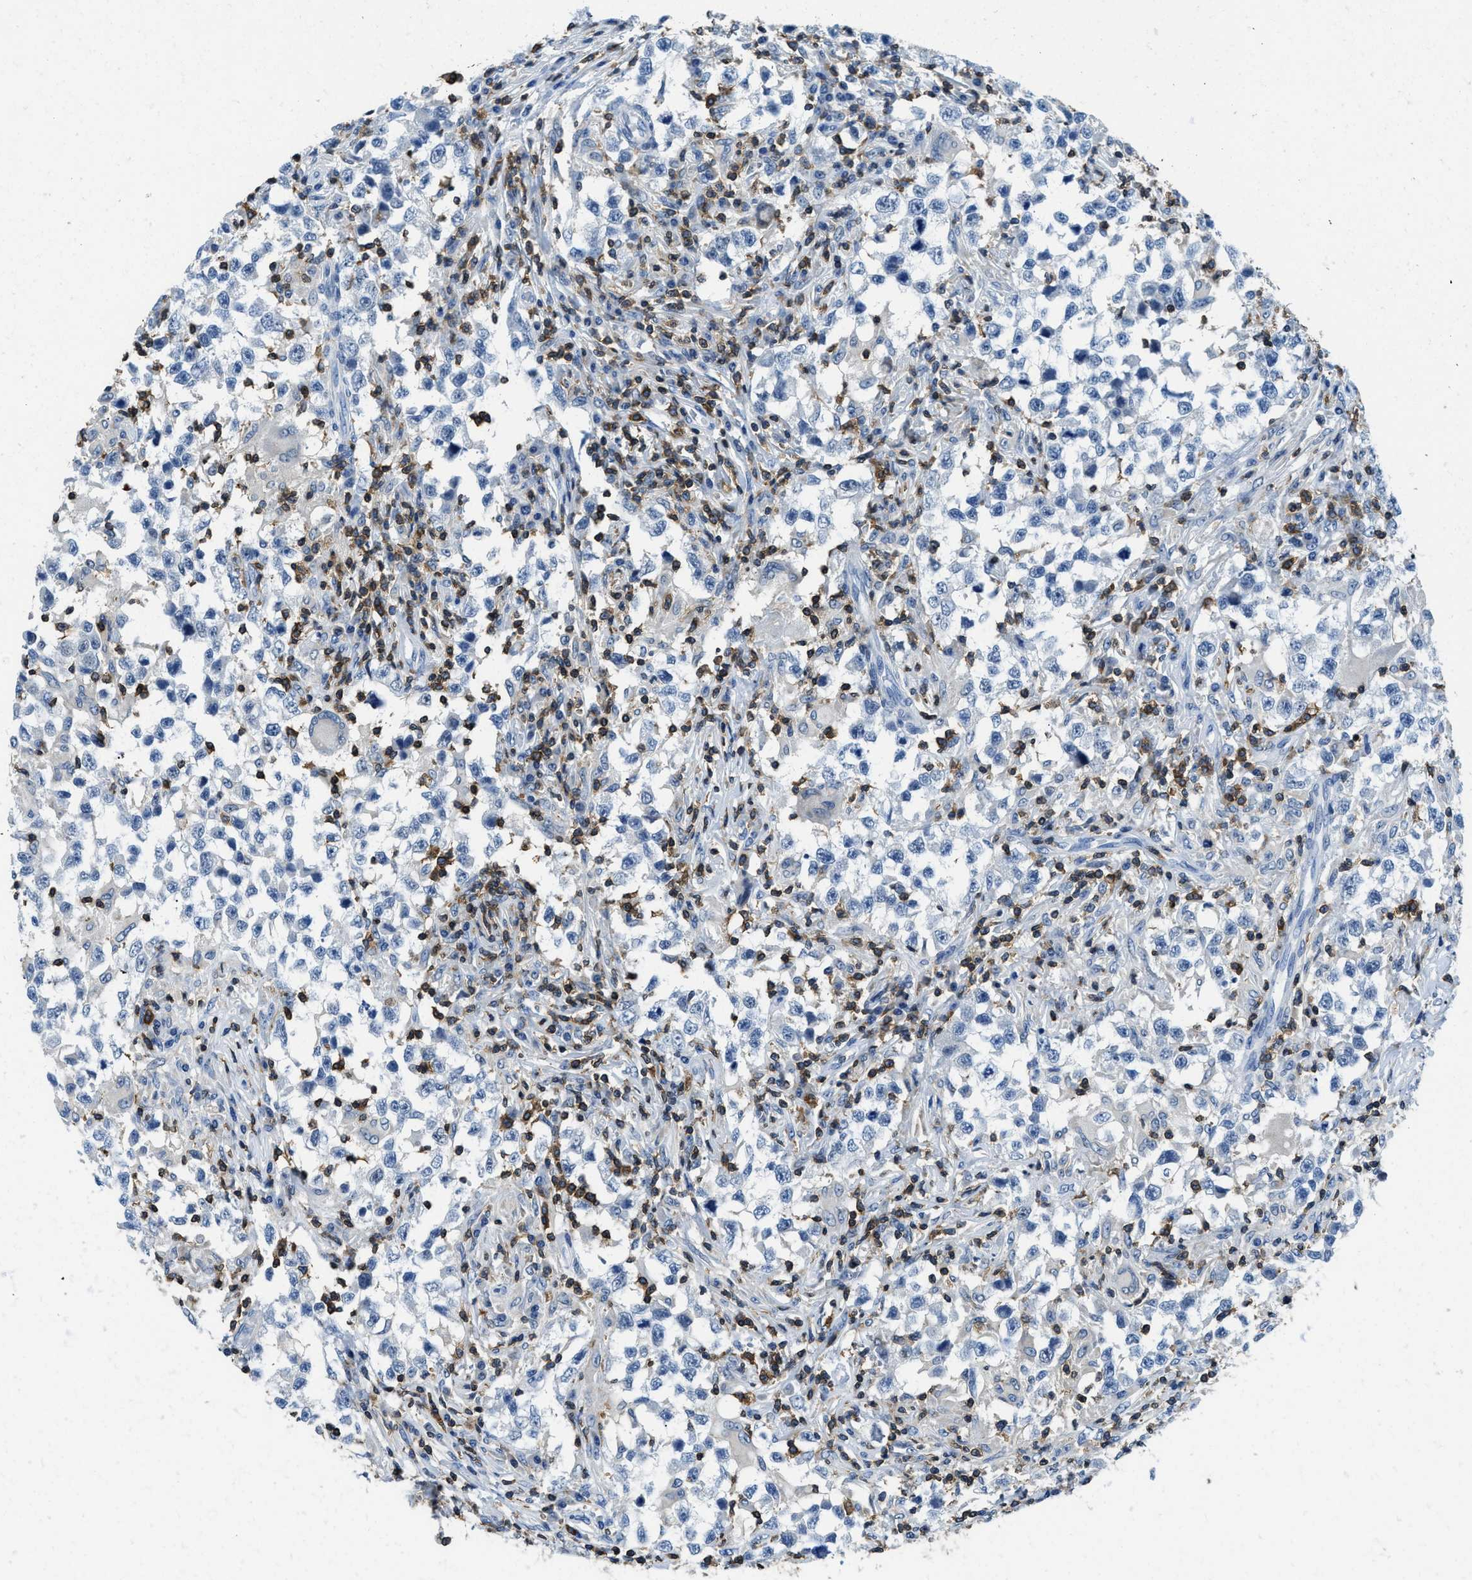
{"staining": {"intensity": "negative", "quantity": "none", "location": "none"}, "tissue": "testis cancer", "cell_type": "Tumor cells", "image_type": "cancer", "snomed": [{"axis": "morphology", "description": "Carcinoma, Embryonal, NOS"}, {"axis": "topography", "description": "Testis"}], "caption": "This photomicrograph is of testis cancer stained with immunohistochemistry to label a protein in brown with the nuclei are counter-stained blue. There is no expression in tumor cells.", "gene": "FAM151A", "patient": {"sex": "male", "age": 21}}